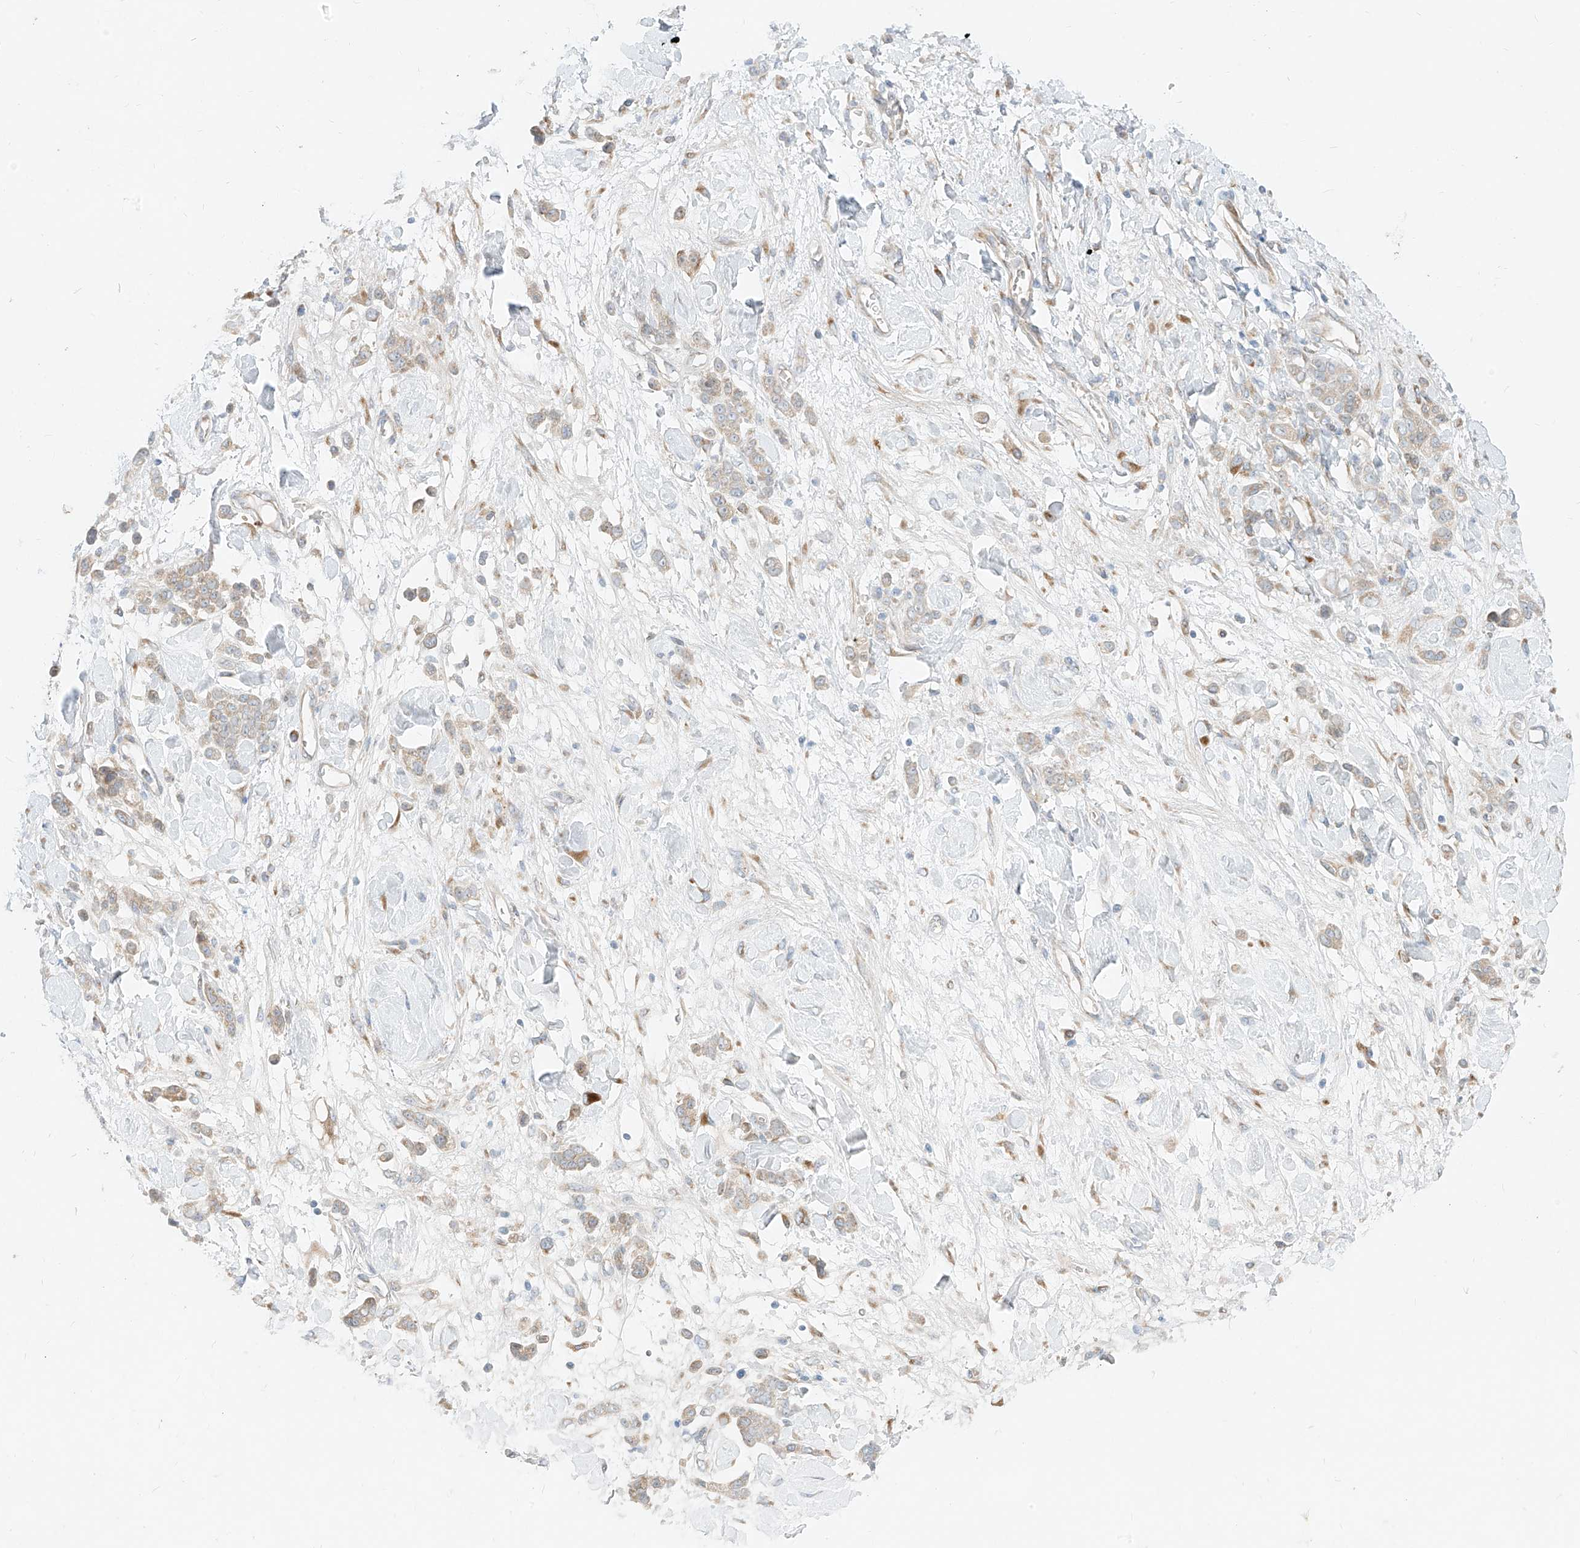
{"staining": {"intensity": "weak", "quantity": "<25%", "location": "cytoplasmic/membranous"}, "tissue": "stomach cancer", "cell_type": "Tumor cells", "image_type": "cancer", "snomed": [{"axis": "morphology", "description": "Normal tissue, NOS"}, {"axis": "morphology", "description": "Adenocarcinoma, NOS"}, {"axis": "topography", "description": "Stomach"}], "caption": "High power microscopy photomicrograph of an immunohistochemistry image of stomach adenocarcinoma, revealing no significant expression in tumor cells.", "gene": "STT3A", "patient": {"sex": "male", "age": 82}}